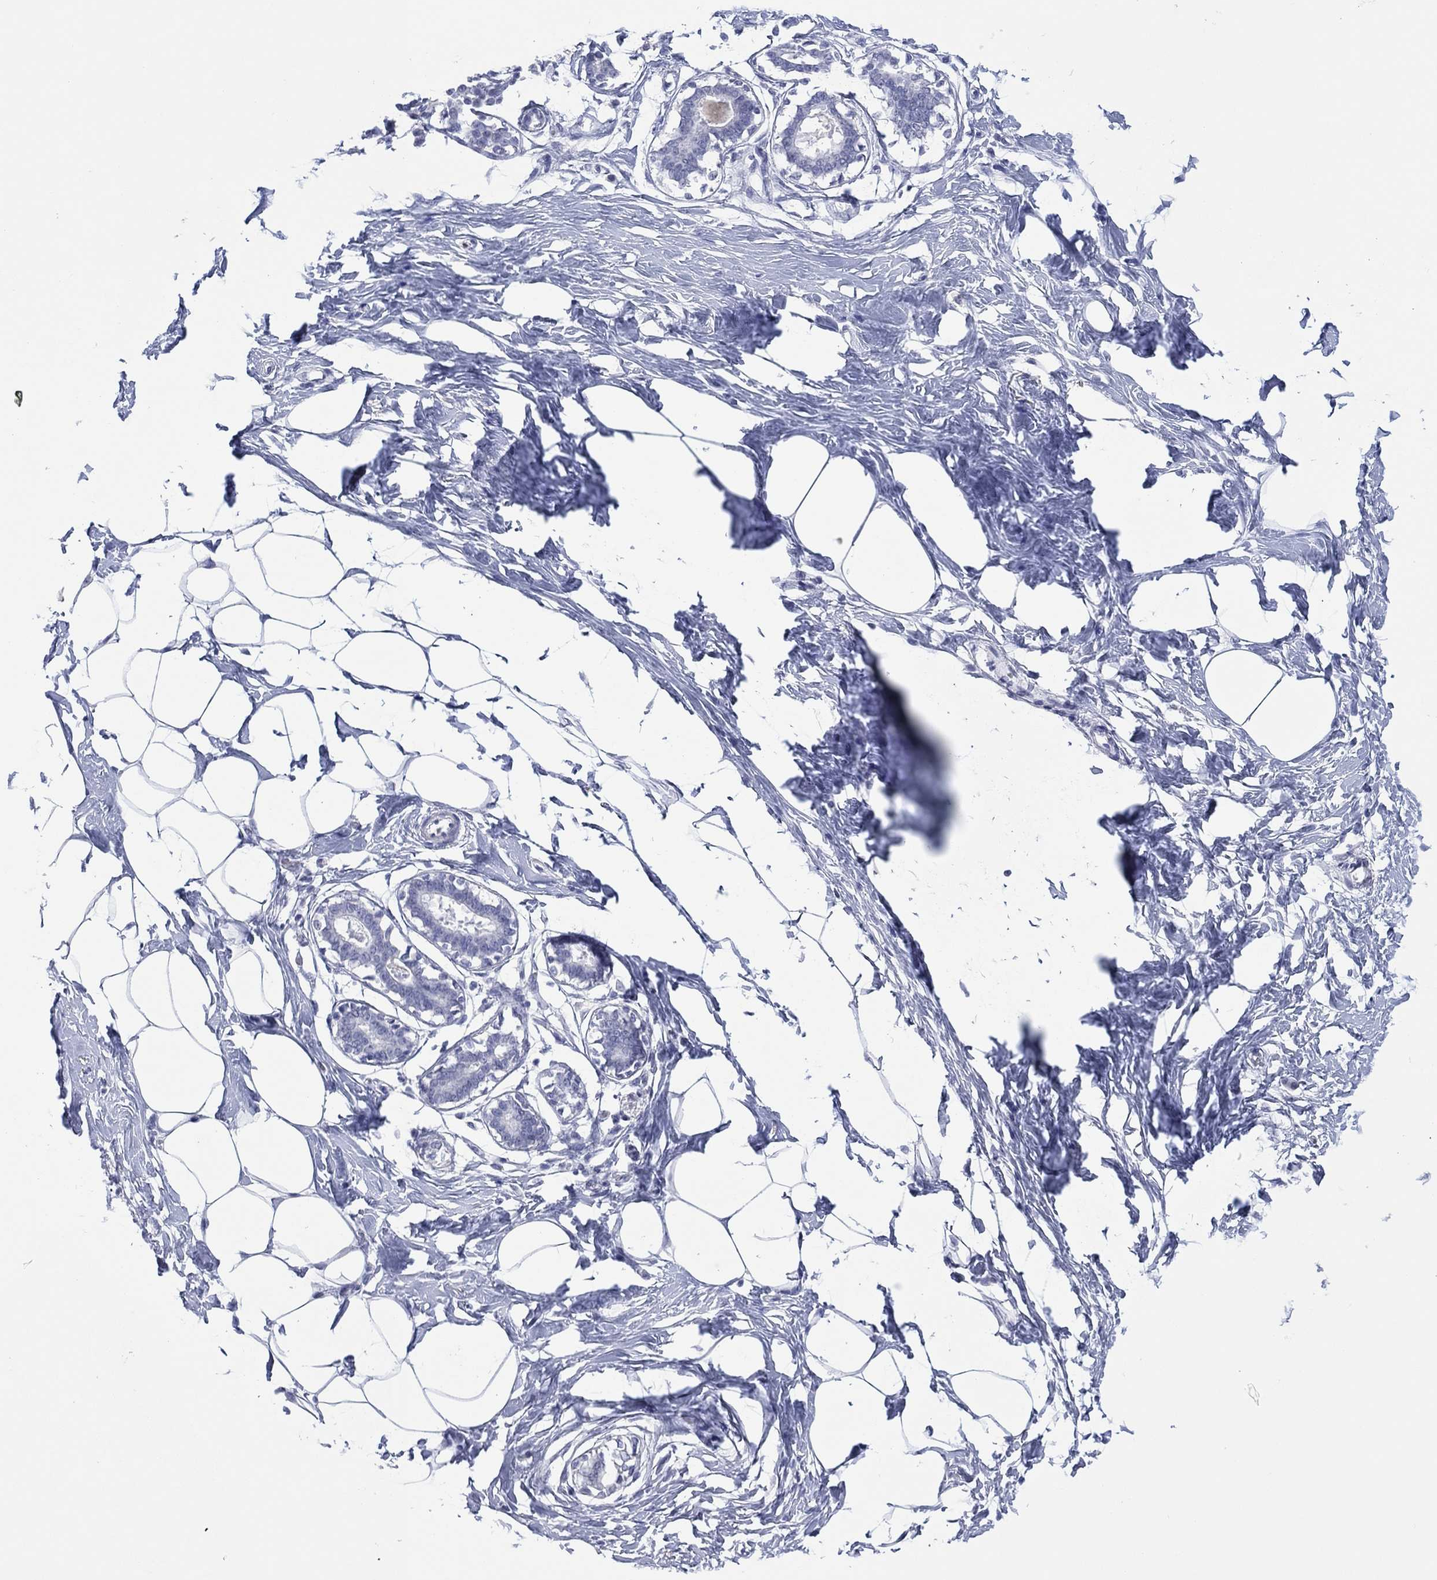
{"staining": {"intensity": "negative", "quantity": "none", "location": "none"}, "tissue": "breast", "cell_type": "Adipocytes", "image_type": "normal", "snomed": [{"axis": "morphology", "description": "Normal tissue, NOS"}, {"axis": "morphology", "description": "Lobular carcinoma, in situ"}, {"axis": "topography", "description": "Breast"}], "caption": "High power microscopy image of an immunohistochemistry micrograph of unremarkable breast, revealing no significant staining in adipocytes.", "gene": "UTF1", "patient": {"sex": "female", "age": 35}}